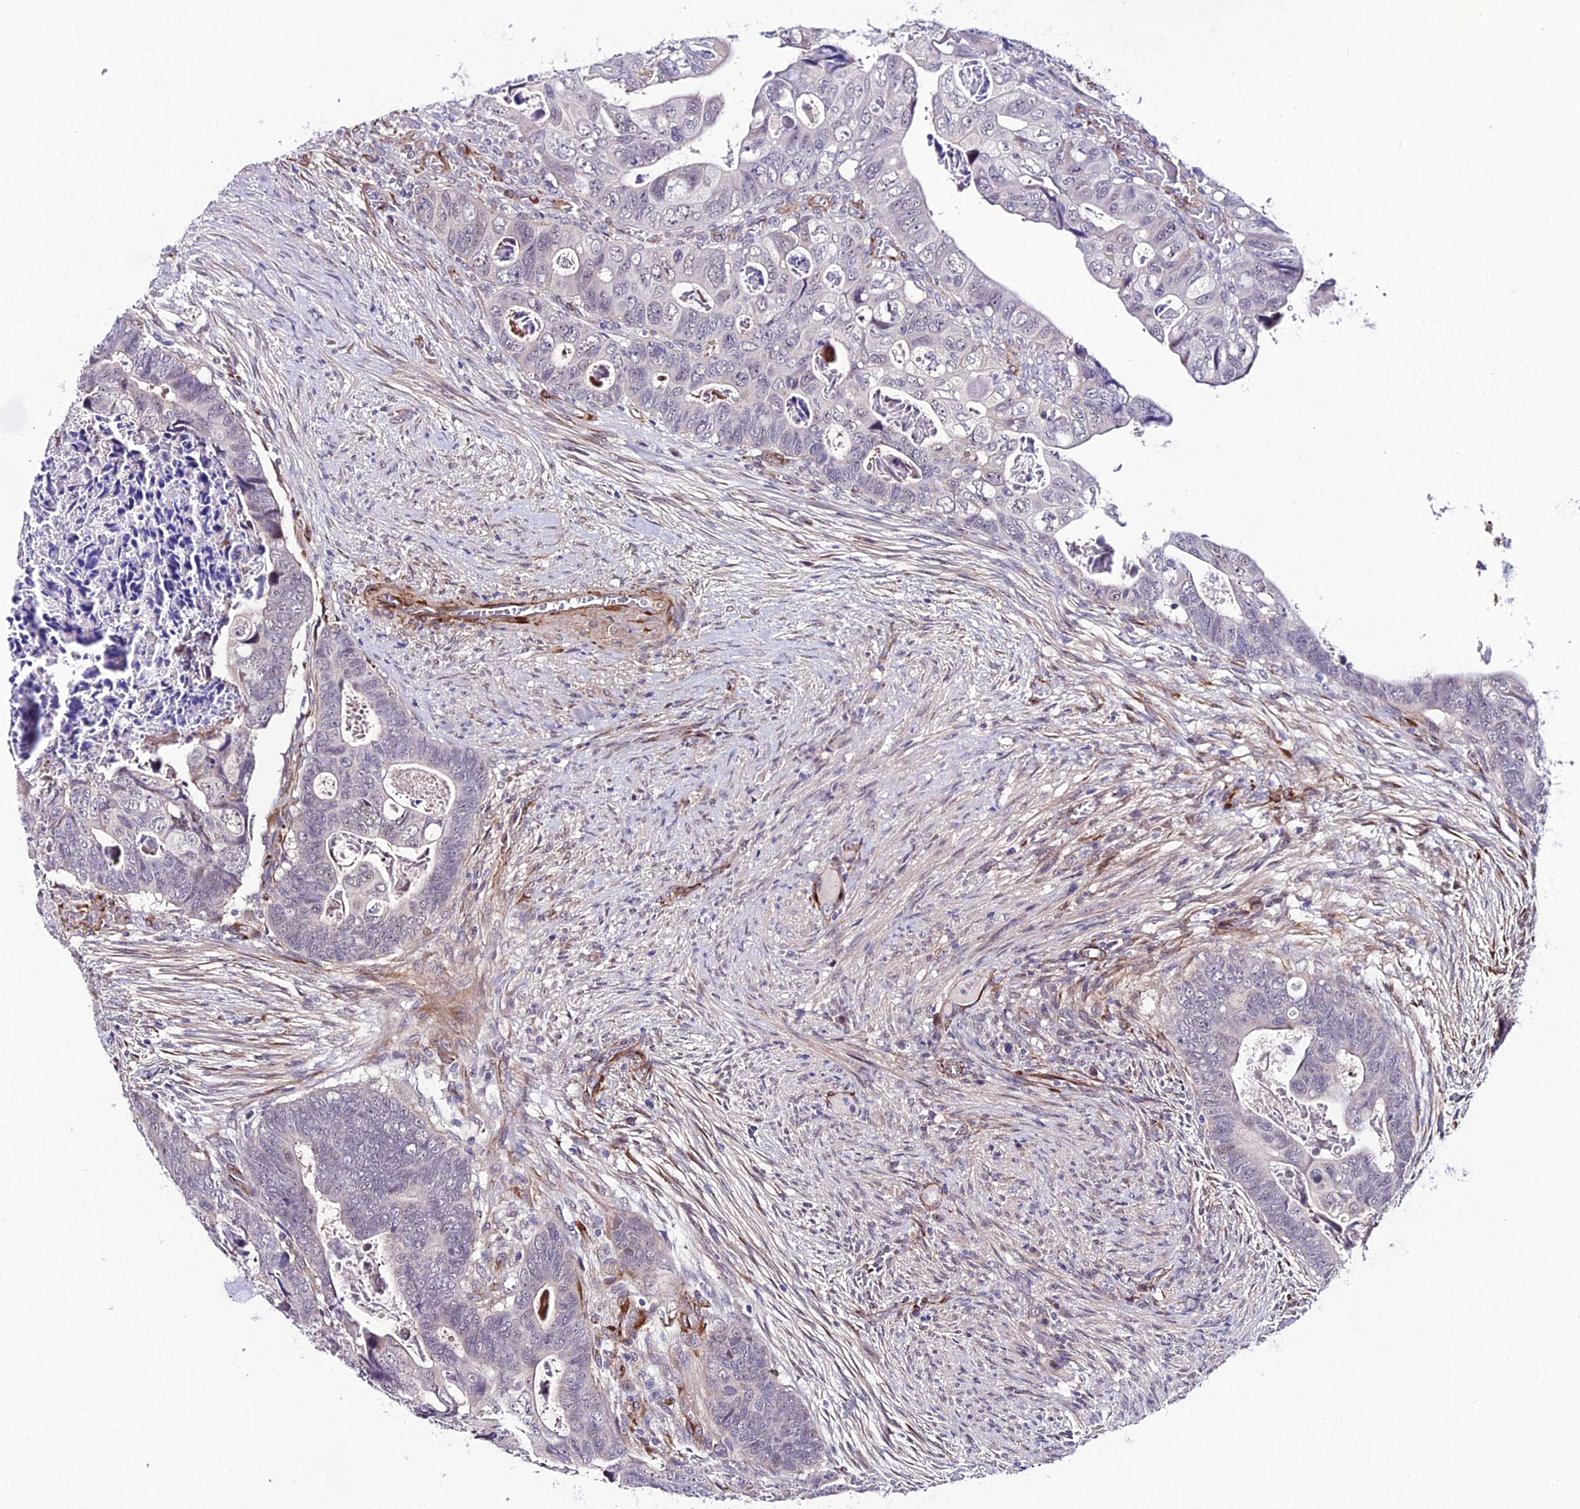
{"staining": {"intensity": "weak", "quantity": "<25%", "location": "nuclear"}, "tissue": "colorectal cancer", "cell_type": "Tumor cells", "image_type": "cancer", "snomed": [{"axis": "morphology", "description": "Adenocarcinoma, NOS"}, {"axis": "topography", "description": "Rectum"}], "caption": "Tumor cells are negative for protein expression in human colorectal cancer (adenocarcinoma).", "gene": "SYT15", "patient": {"sex": "female", "age": 78}}